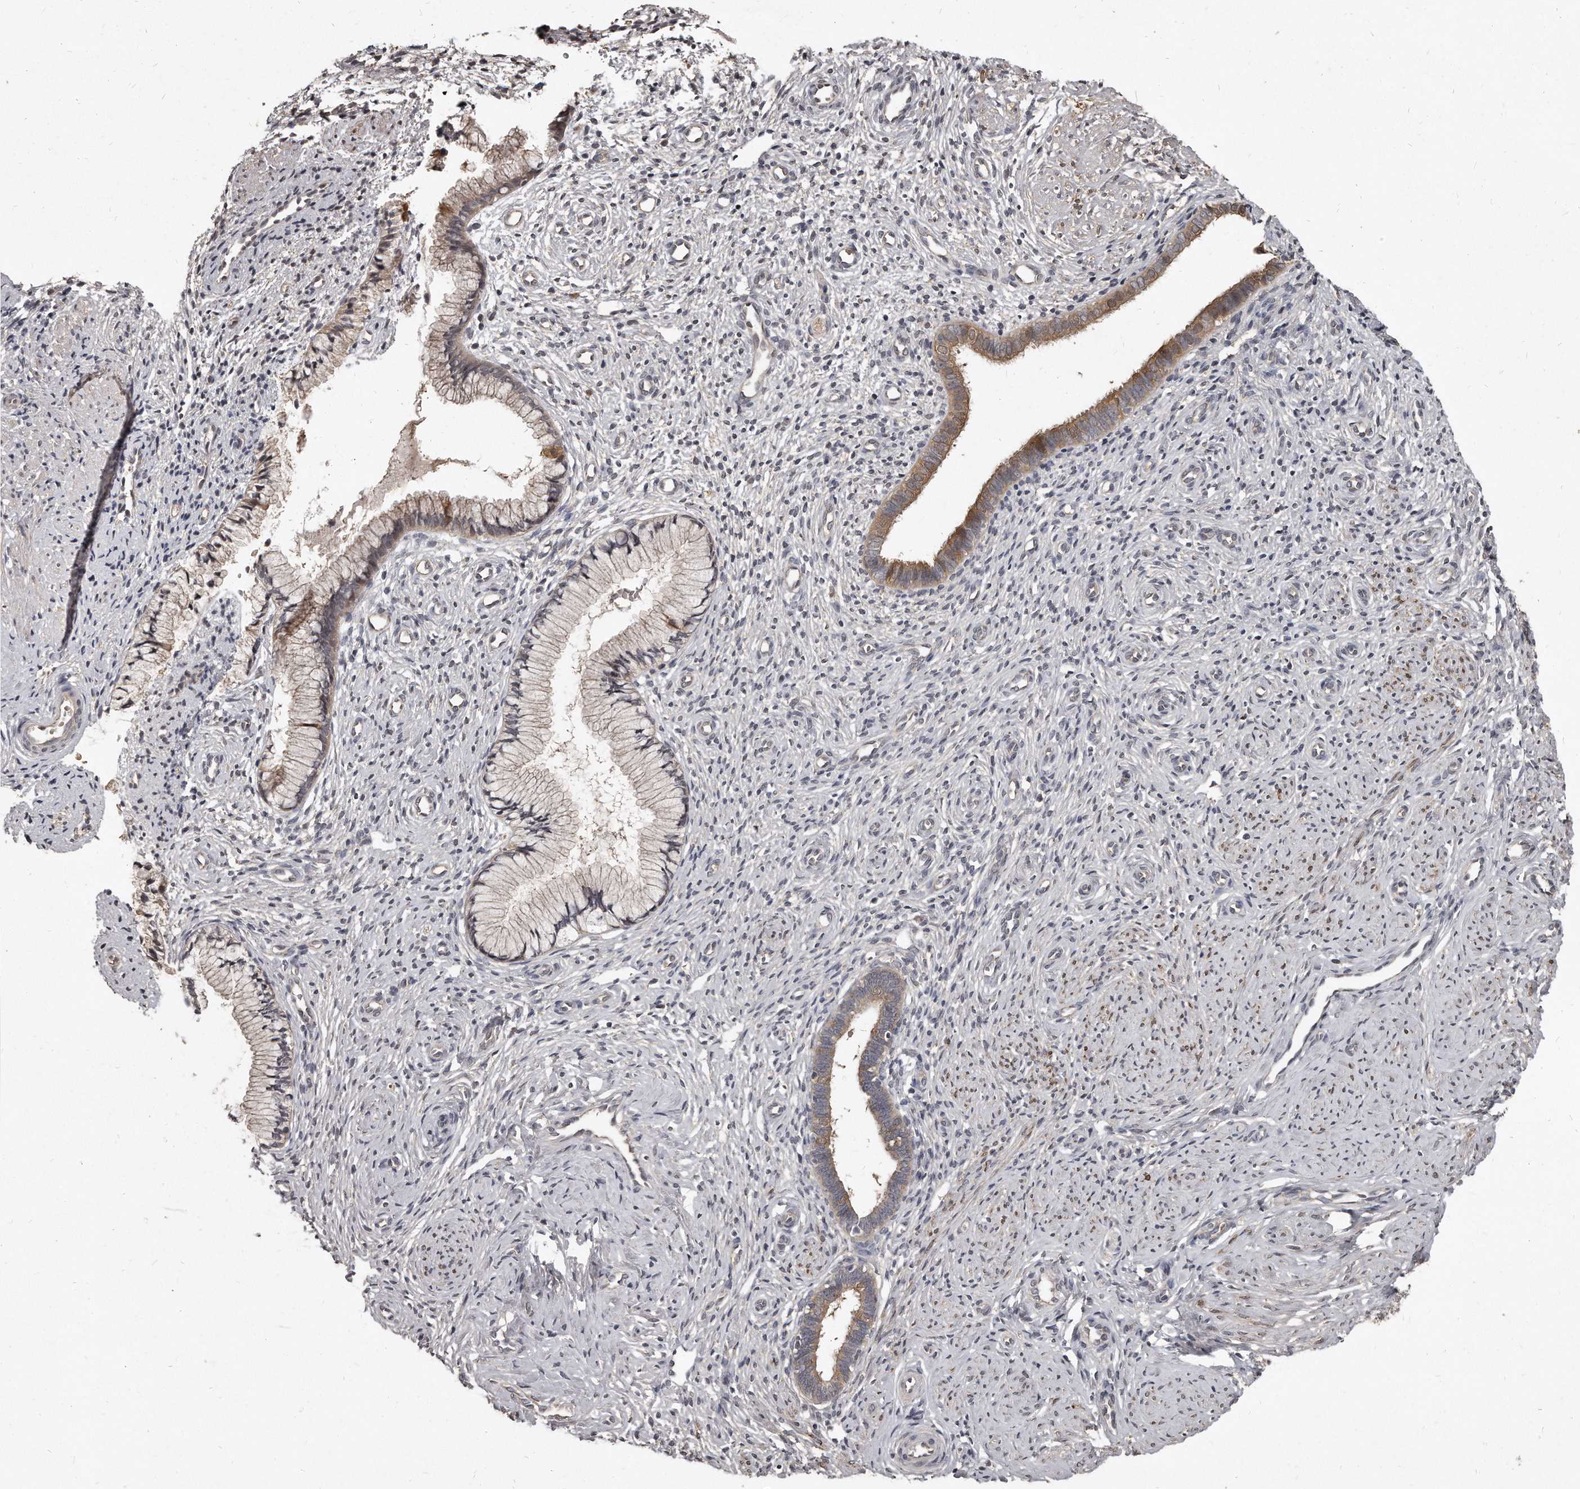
{"staining": {"intensity": "moderate", "quantity": "<25%", "location": "cytoplasmic/membranous"}, "tissue": "cervix", "cell_type": "Glandular cells", "image_type": "normal", "snomed": [{"axis": "morphology", "description": "Normal tissue, NOS"}, {"axis": "topography", "description": "Cervix"}], "caption": "An image showing moderate cytoplasmic/membranous positivity in approximately <25% of glandular cells in benign cervix, as visualized by brown immunohistochemical staining.", "gene": "GRB10", "patient": {"sex": "female", "age": 27}}